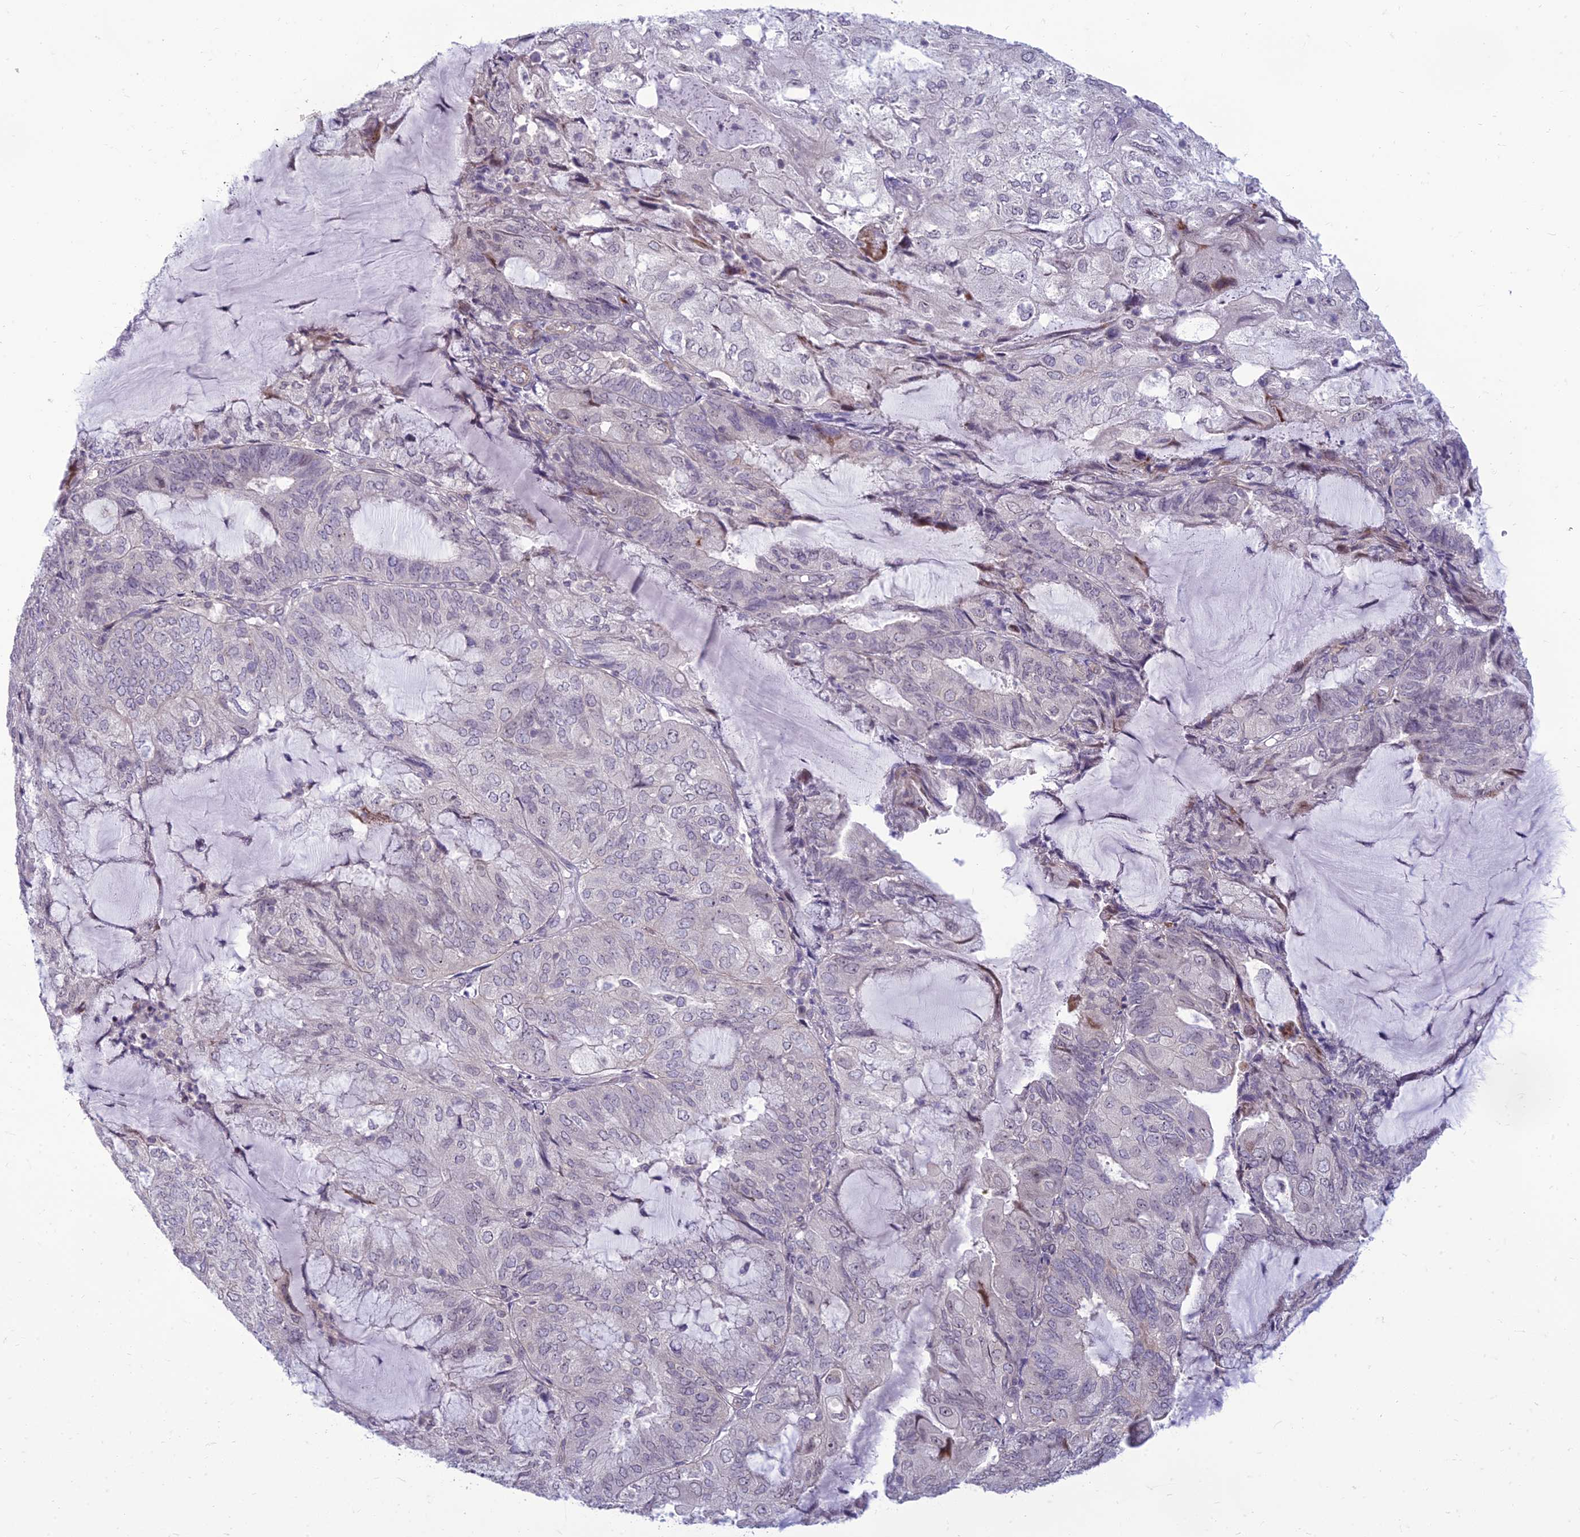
{"staining": {"intensity": "negative", "quantity": "none", "location": "none"}, "tissue": "endometrial cancer", "cell_type": "Tumor cells", "image_type": "cancer", "snomed": [{"axis": "morphology", "description": "Adenocarcinoma, NOS"}, {"axis": "topography", "description": "Endometrium"}], "caption": "This micrograph is of endometrial adenocarcinoma stained with immunohistochemistry to label a protein in brown with the nuclei are counter-stained blue. There is no staining in tumor cells.", "gene": "DTX2", "patient": {"sex": "female", "age": 81}}